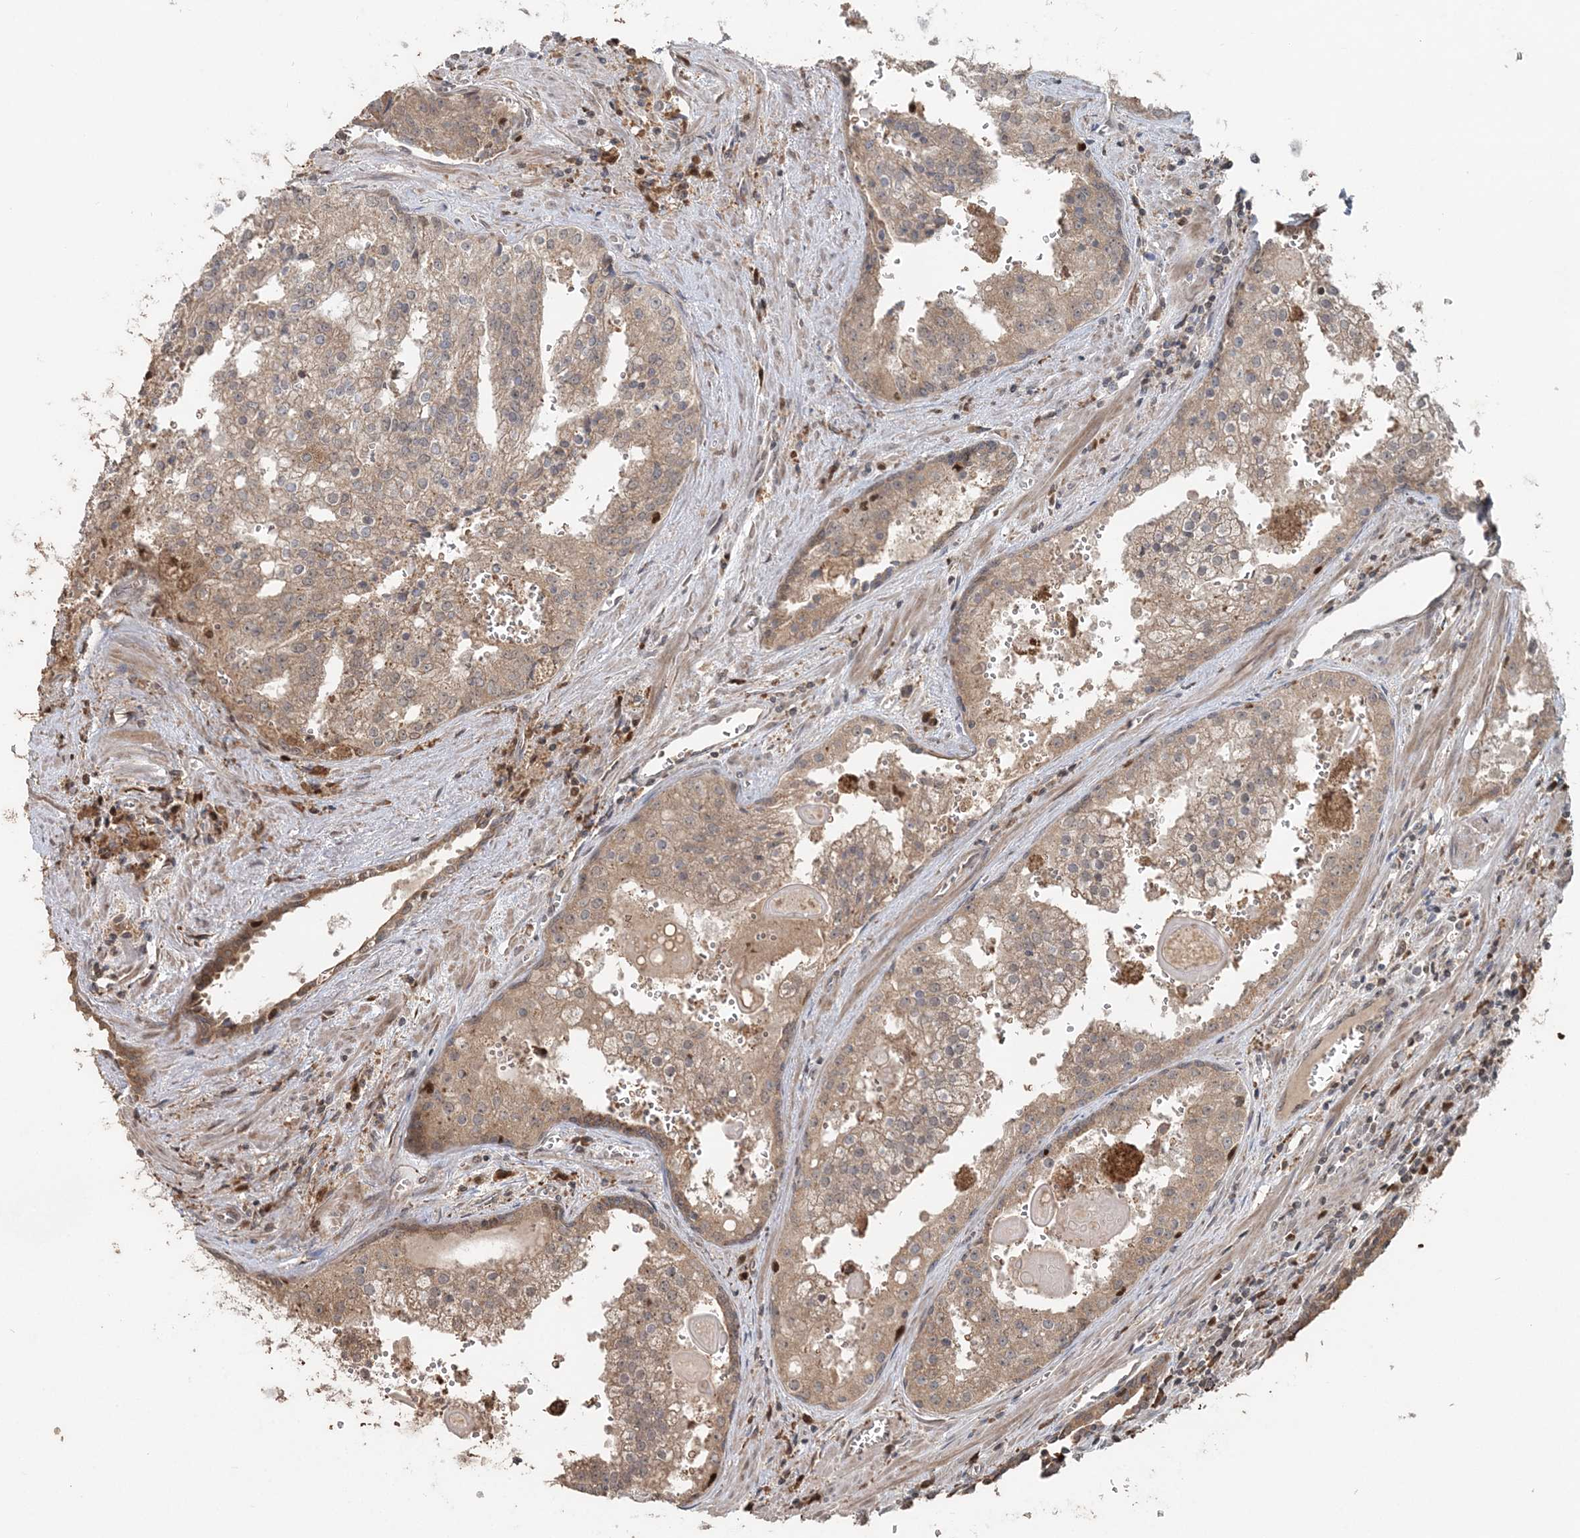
{"staining": {"intensity": "weak", "quantity": "25%-75%", "location": "cytoplasmic/membranous"}, "tissue": "prostate cancer", "cell_type": "Tumor cells", "image_type": "cancer", "snomed": [{"axis": "morphology", "description": "Adenocarcinoma, High grade"}, {"axis": "topography", "description": "Prostate"}], "caption": "An image showing weak cytoplasmic/membranous positivity in approximately 25%-75% of tumor cells in adenocarcinoma (high-grade) (prostate), as visualized by brown immunohistochemical staining.", "gene": "SLU7", "patient": {"sex": "male", "age": 68}}